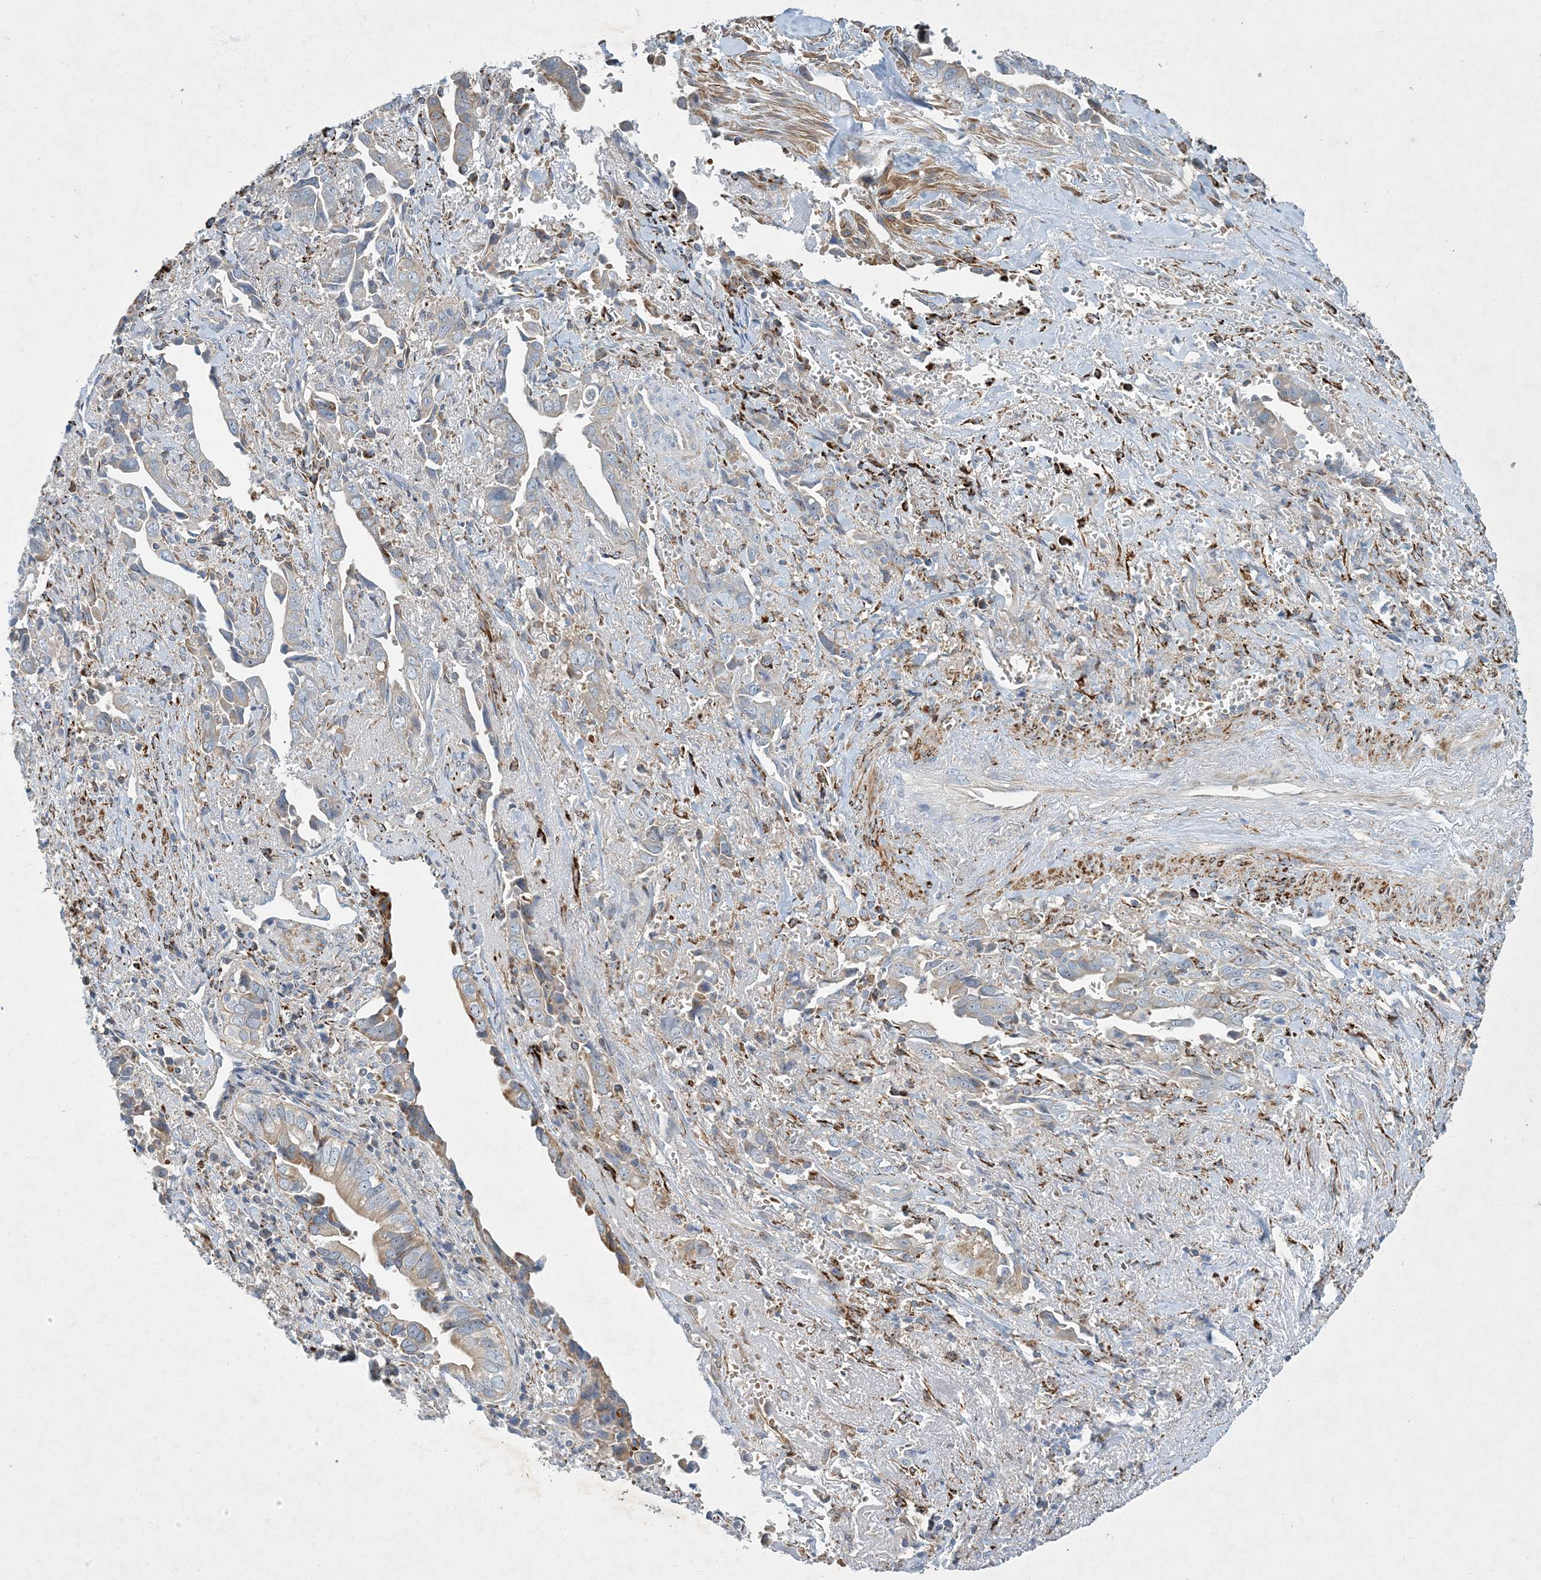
{"staining": {"intensity": "weak", "quantity": "<25%", "location": "cytoplasmic/membranous"}, "tissue": "liver cancer", "cell_type": "Tumor cells", "image_type": "cancer", "snomed": [{"axis": "morphology", "description": "Cholangiocarcinoma"}, {"axis": "topography", "description": "Liver"}], "caption": "The immunohistochemistry micrograph has no significant staining in tumor cells of cholangiocarcinoma (liver) tissue. (Stains: DAB immunohistochemistry (IHC) with hematoxylin counter stain, Microscopy: brightfield microscopy at high magnification).", "gene": "LTN1", "patient": {"sex": "female", "age": 79}}